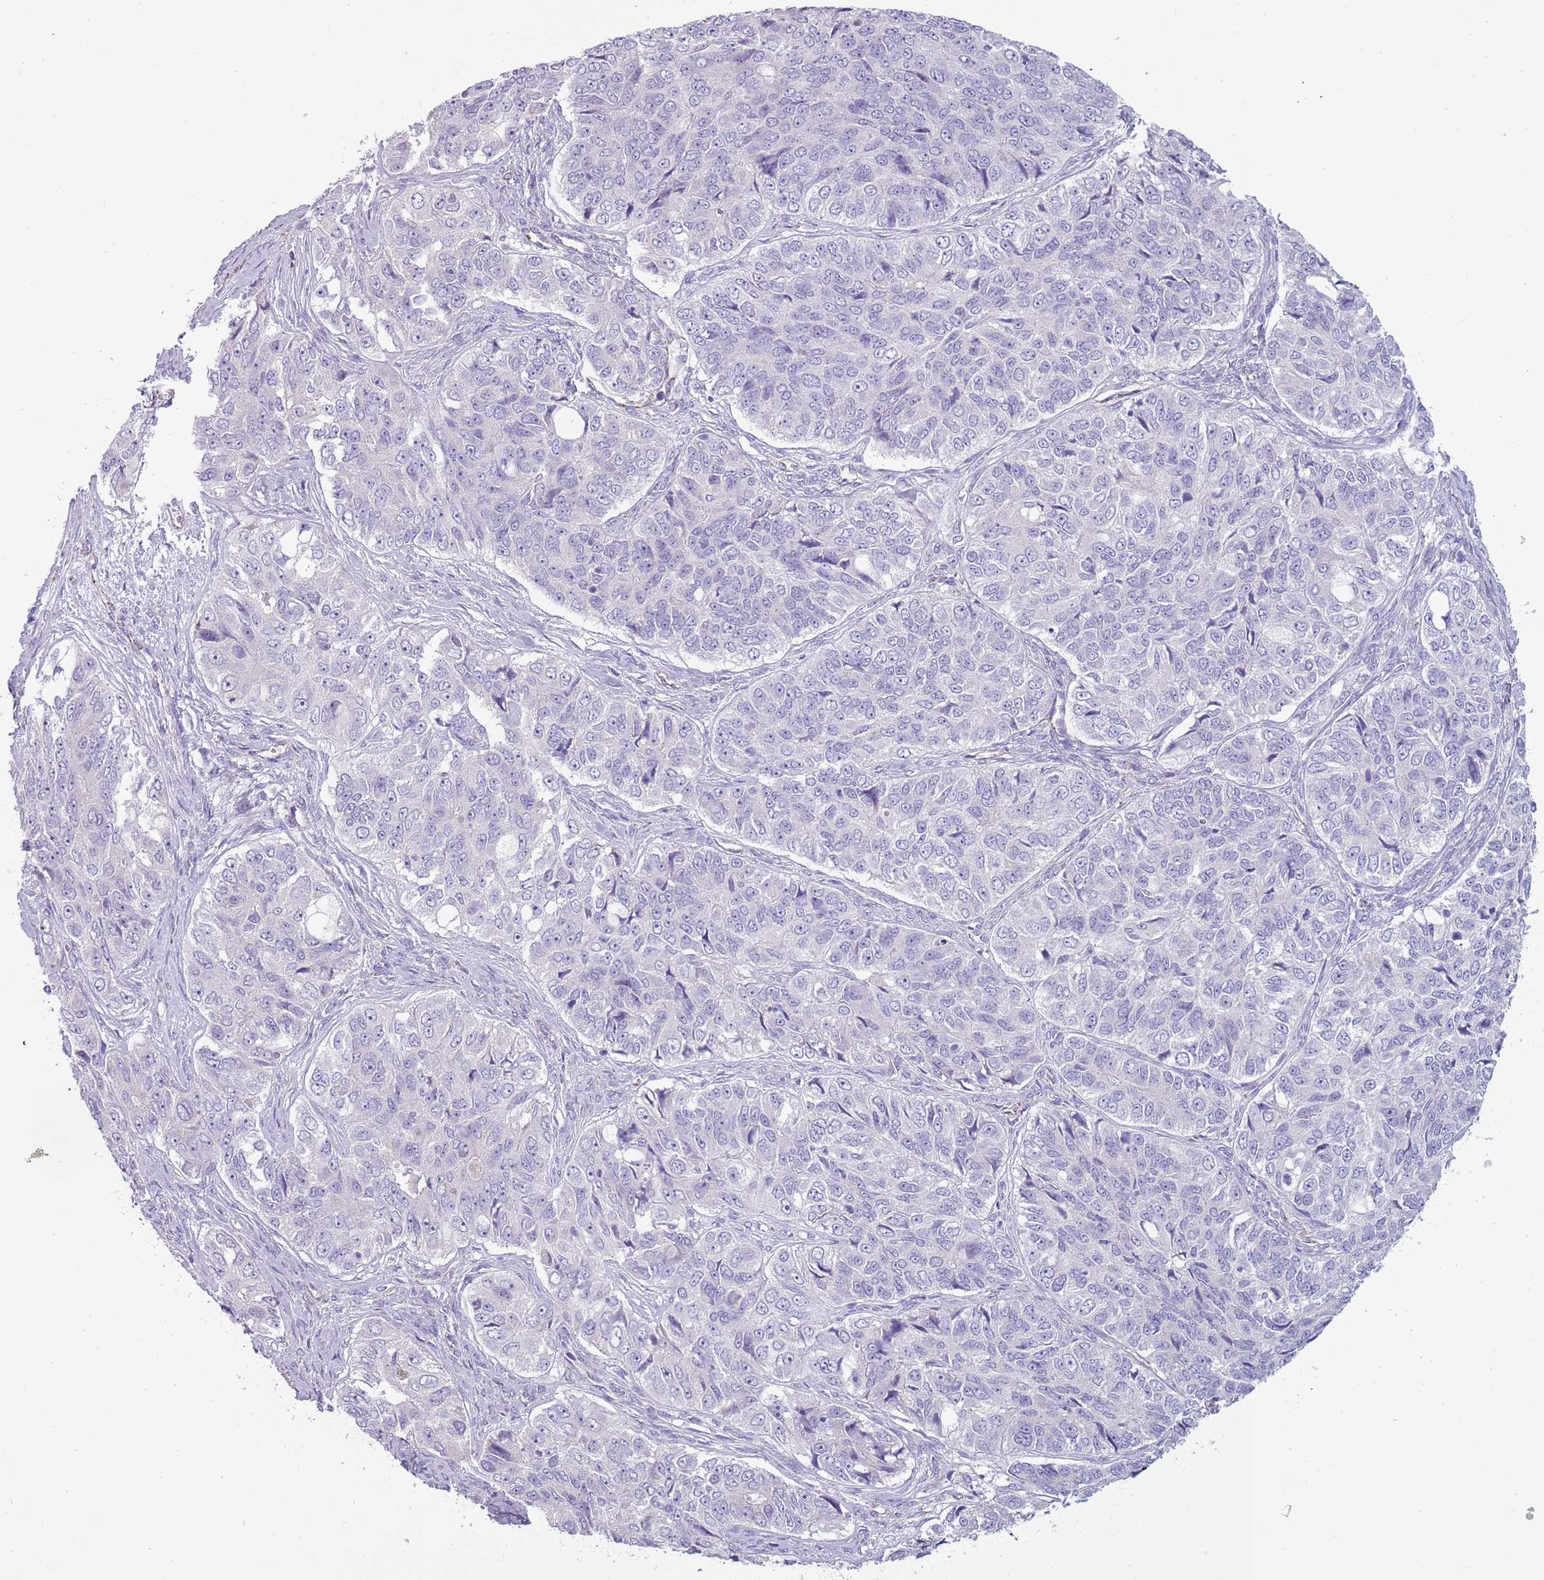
{"staining": {"intensity": "negative", "quantity": "none", "location": "none"}, "tissue": "ovarian cancer", "cell_type": "Tumor cells", "image_type": "cancer", "snomed": [{"axis": "morphology", "description": "Carcinoma, endometroid"}, {"axis": "topography", "description": "Ovary"}], "caption": "Immunohistochemistry (IHC) photomicrograph of neoplastic tissue: ovarian endometroid carcinoma stained with DAB (3,3'-diaminobenzidine) exhibits no significant protein staining in tumor cells. (Brightfield microscopy of DAB immunohistochemistry (IHC) at high magnification).", "gene": "RNF222", "patient": {"sex": "female", "age": 51}}